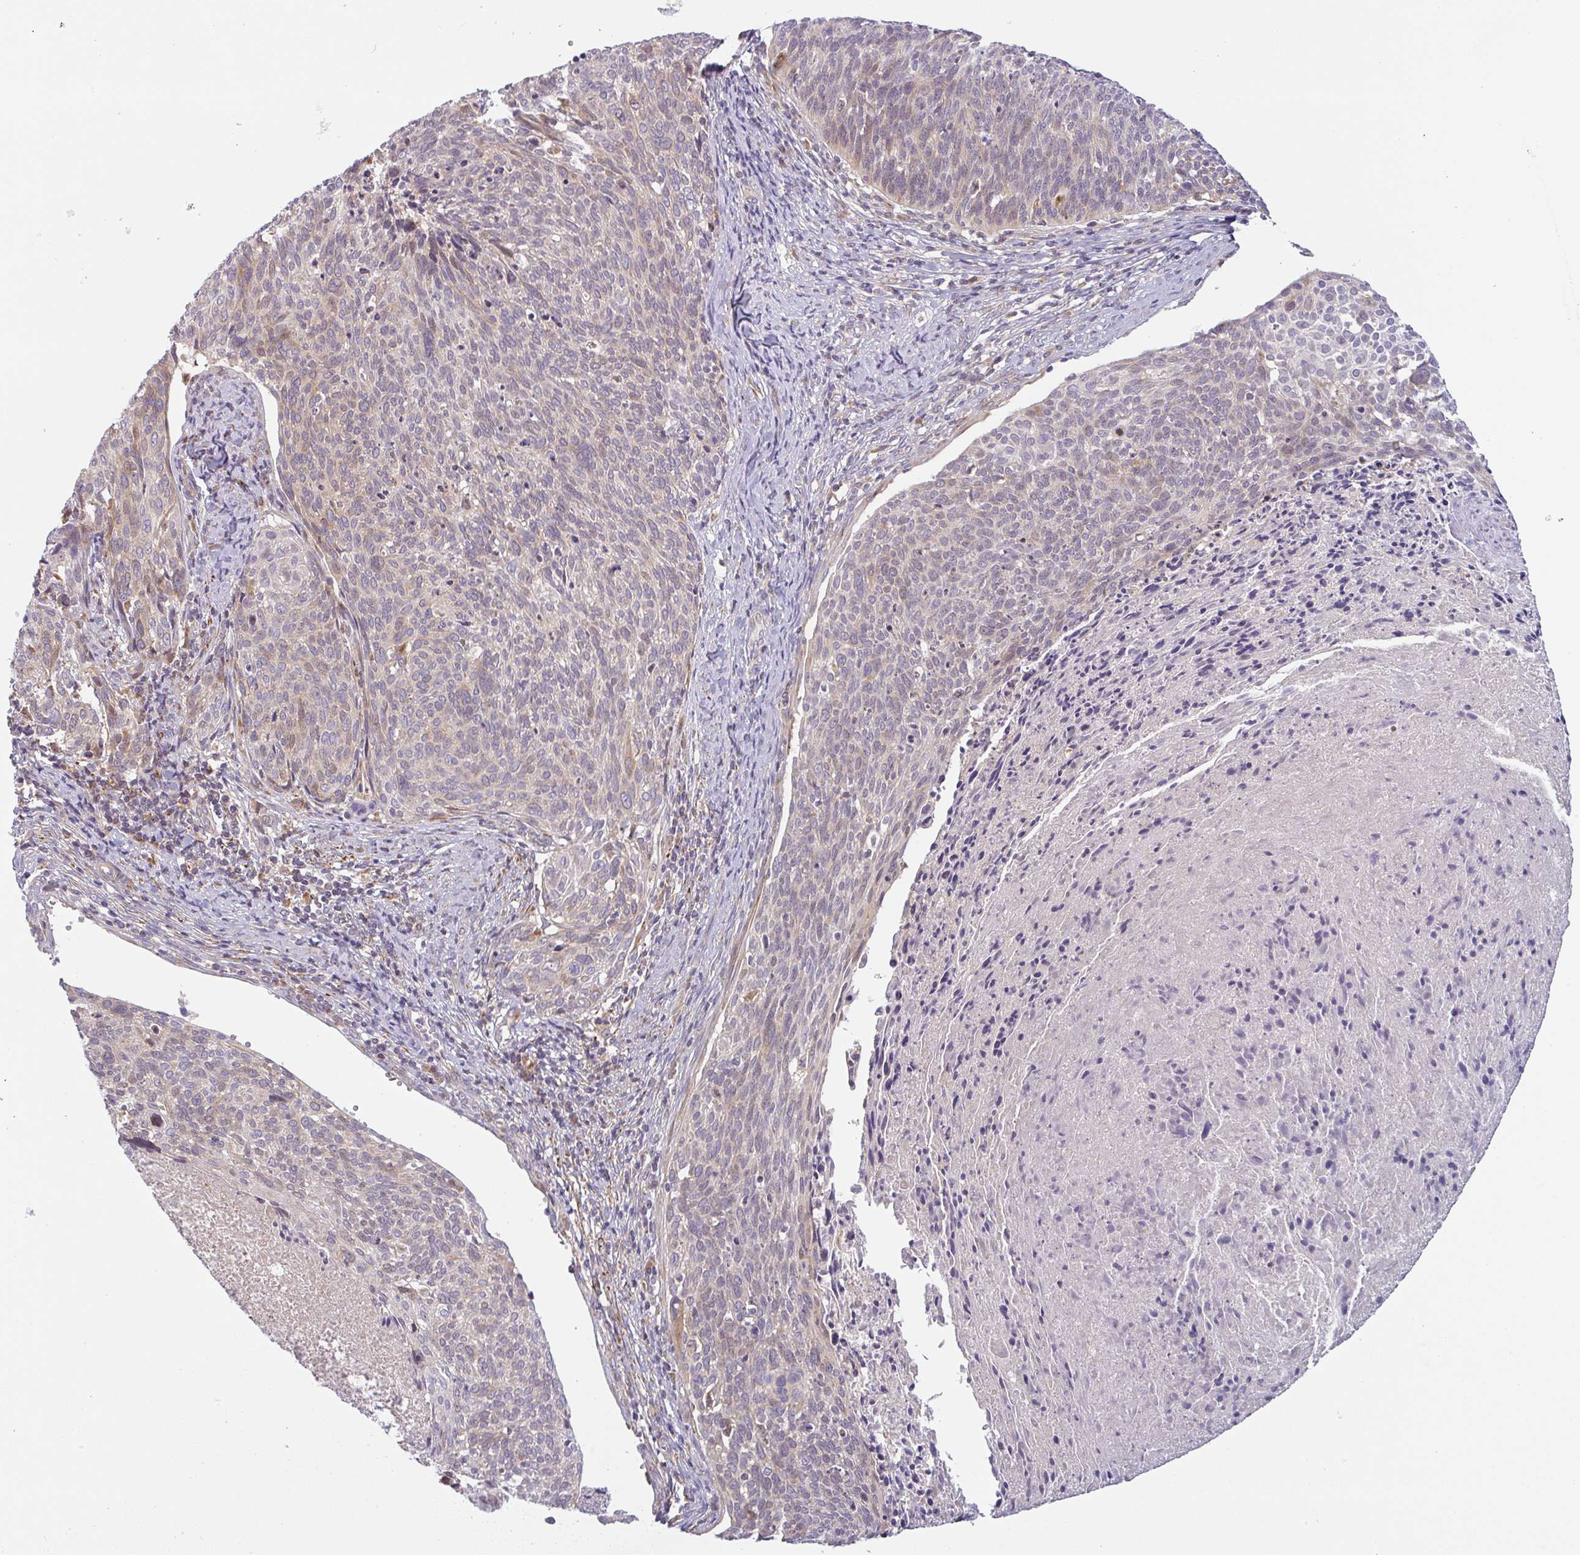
{"staining": {"intensity": "weak", "quantity": "25%-75%", "location": "cytoplasmic/membranous"}, "tissue": "cervical cancer", "cell_type": "Tumor cells", "image_type": "cancer", "snomed": [{"axis": "morphology", "description": "Squamous cell carcinoma, NOS"}, {"axis": "topography", "description": "Cervix"}], "caption": "Human cervical cancer (squamous cell carcinoma) stained for a protein (brown) exhibits weak cytoplasmic/membranous positive expression in about 25%-75% of tumor cells.", "gene": "MOB1A", "patient": {"sex": "female", "age": 49}}